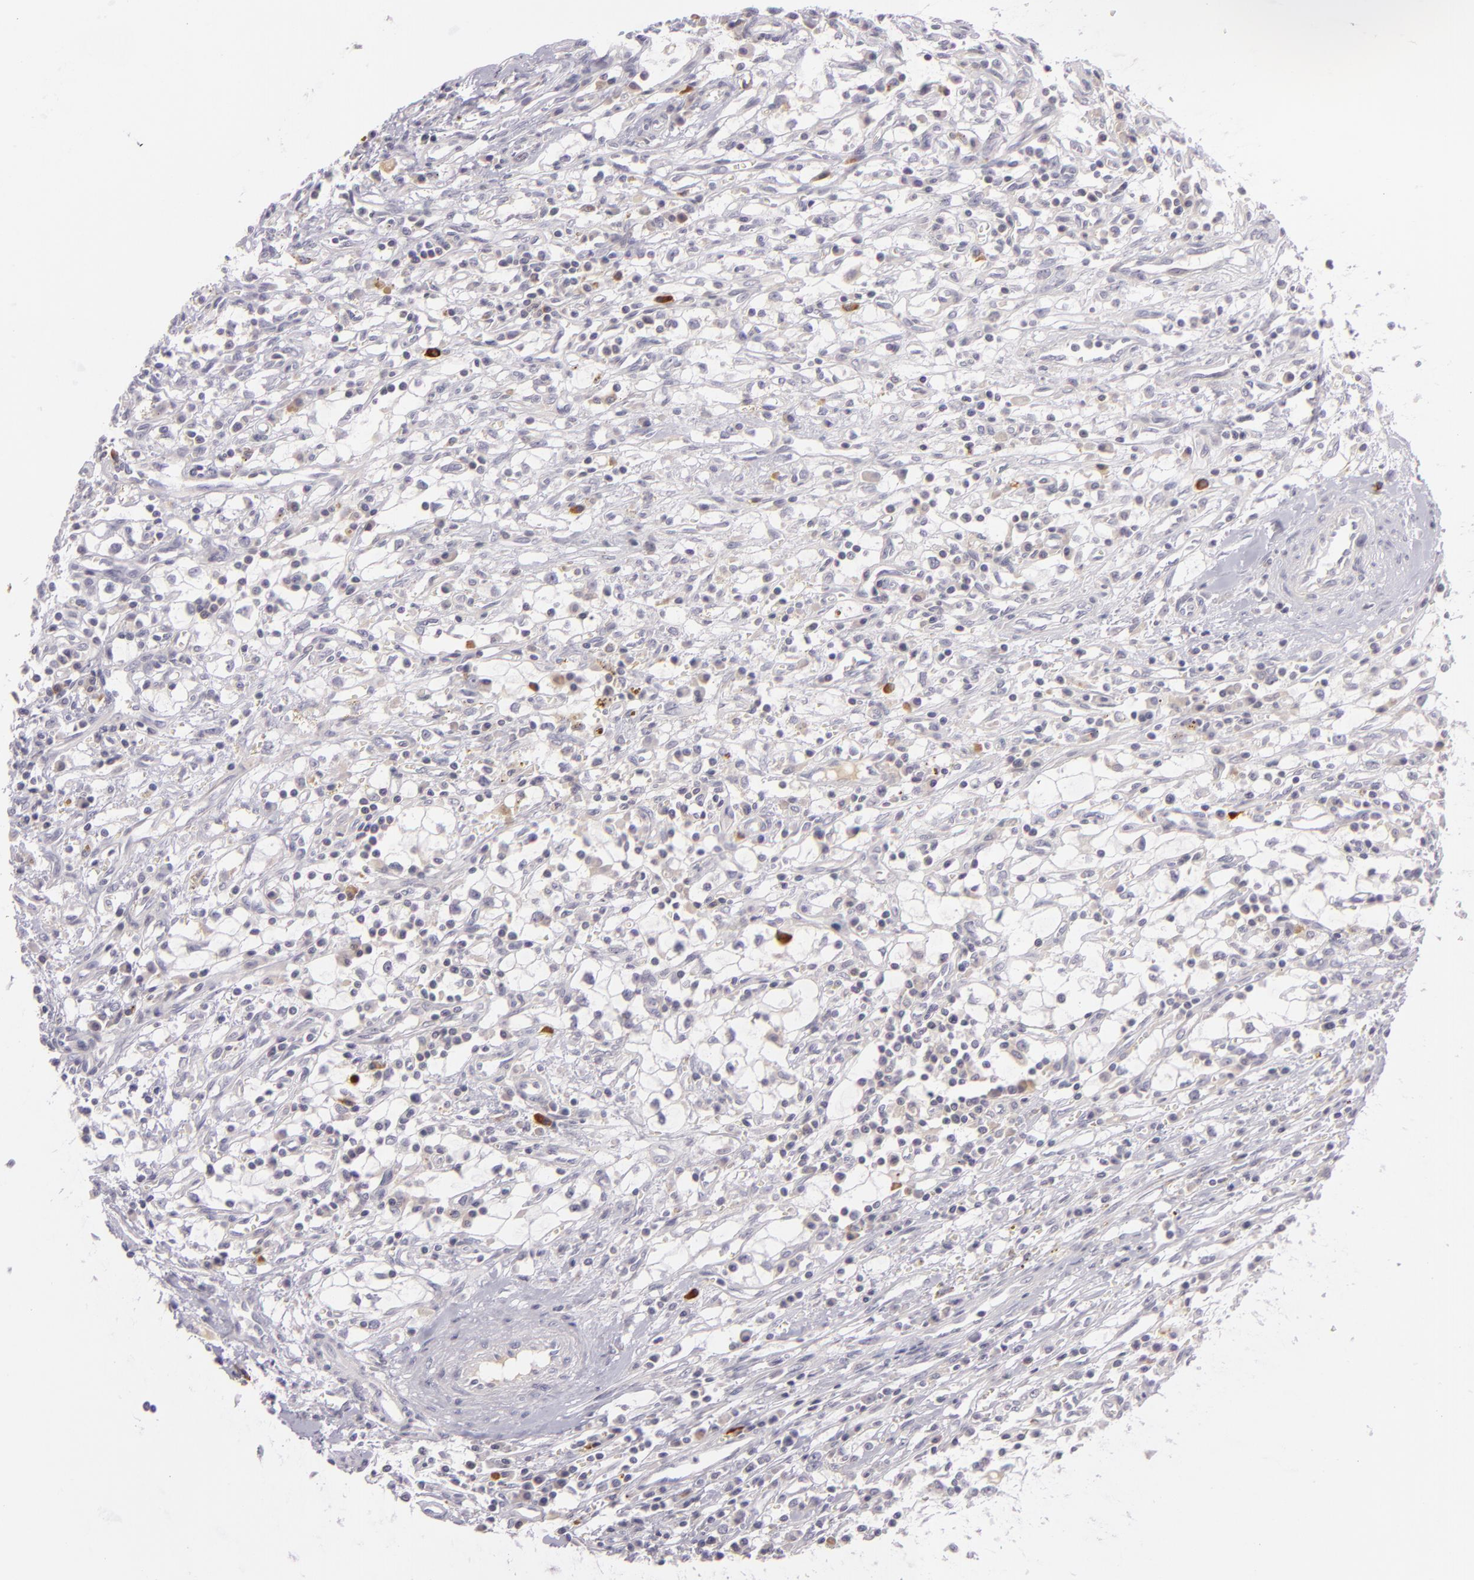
{"staining": {"intensity": "negative", "quantity": "none", "location": "none"}, "tissue": "renal cancer", "cell_type": "Tumor cells", "image_type": "cancer", "snomed": [{"axis": "morphology", "description": "Adenocarcinoma, NOS"}, {"axis": "topography", "description": "Kidney"}], "caption": "An image of renal cancer stained for a protein exhibits no brown staining in tumor cells.", "gene": "DAG1", "patient": {"sex": "male", "age": 82}}